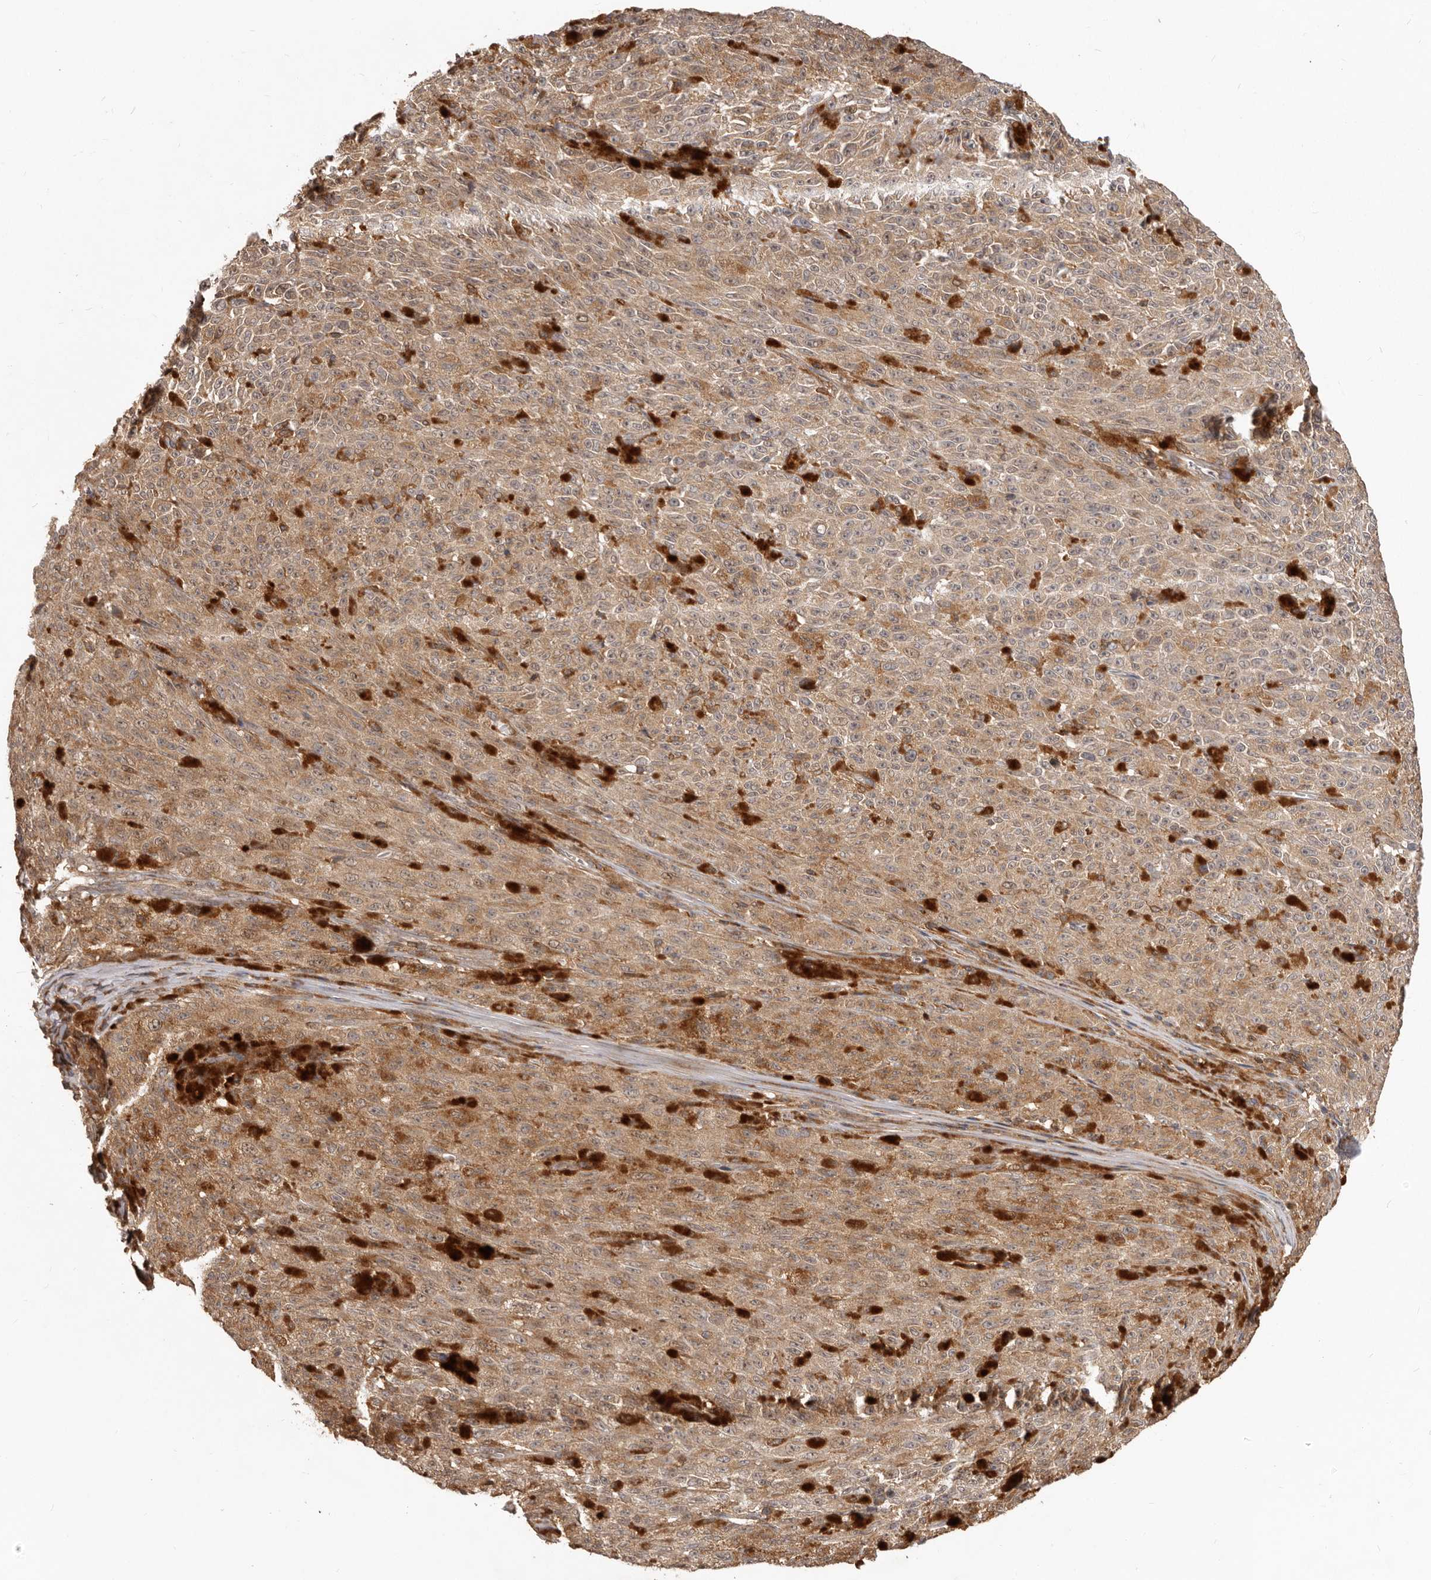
{"staining": {"intensity": "moderate", "quantity": ">75%", "location": "cytoplasmic/membranous"}, "tissue": "melanoma", "cell_type": "Tumor cells", "image_type": "cancer", "snomed": [{"axis": "morphology", "description": "Malignant melanoma, NOS"}, {"axis": "topography", "description": "Skin"}], "caption": "High-power microscopy captured an IHC photomicrograph of malignant melanoma, revealing moderate cytoplasmic/membranous expression in about >75% of tumor cells.", "gene": "RNF187", "patient": {"sex": "female", "age": 82}}